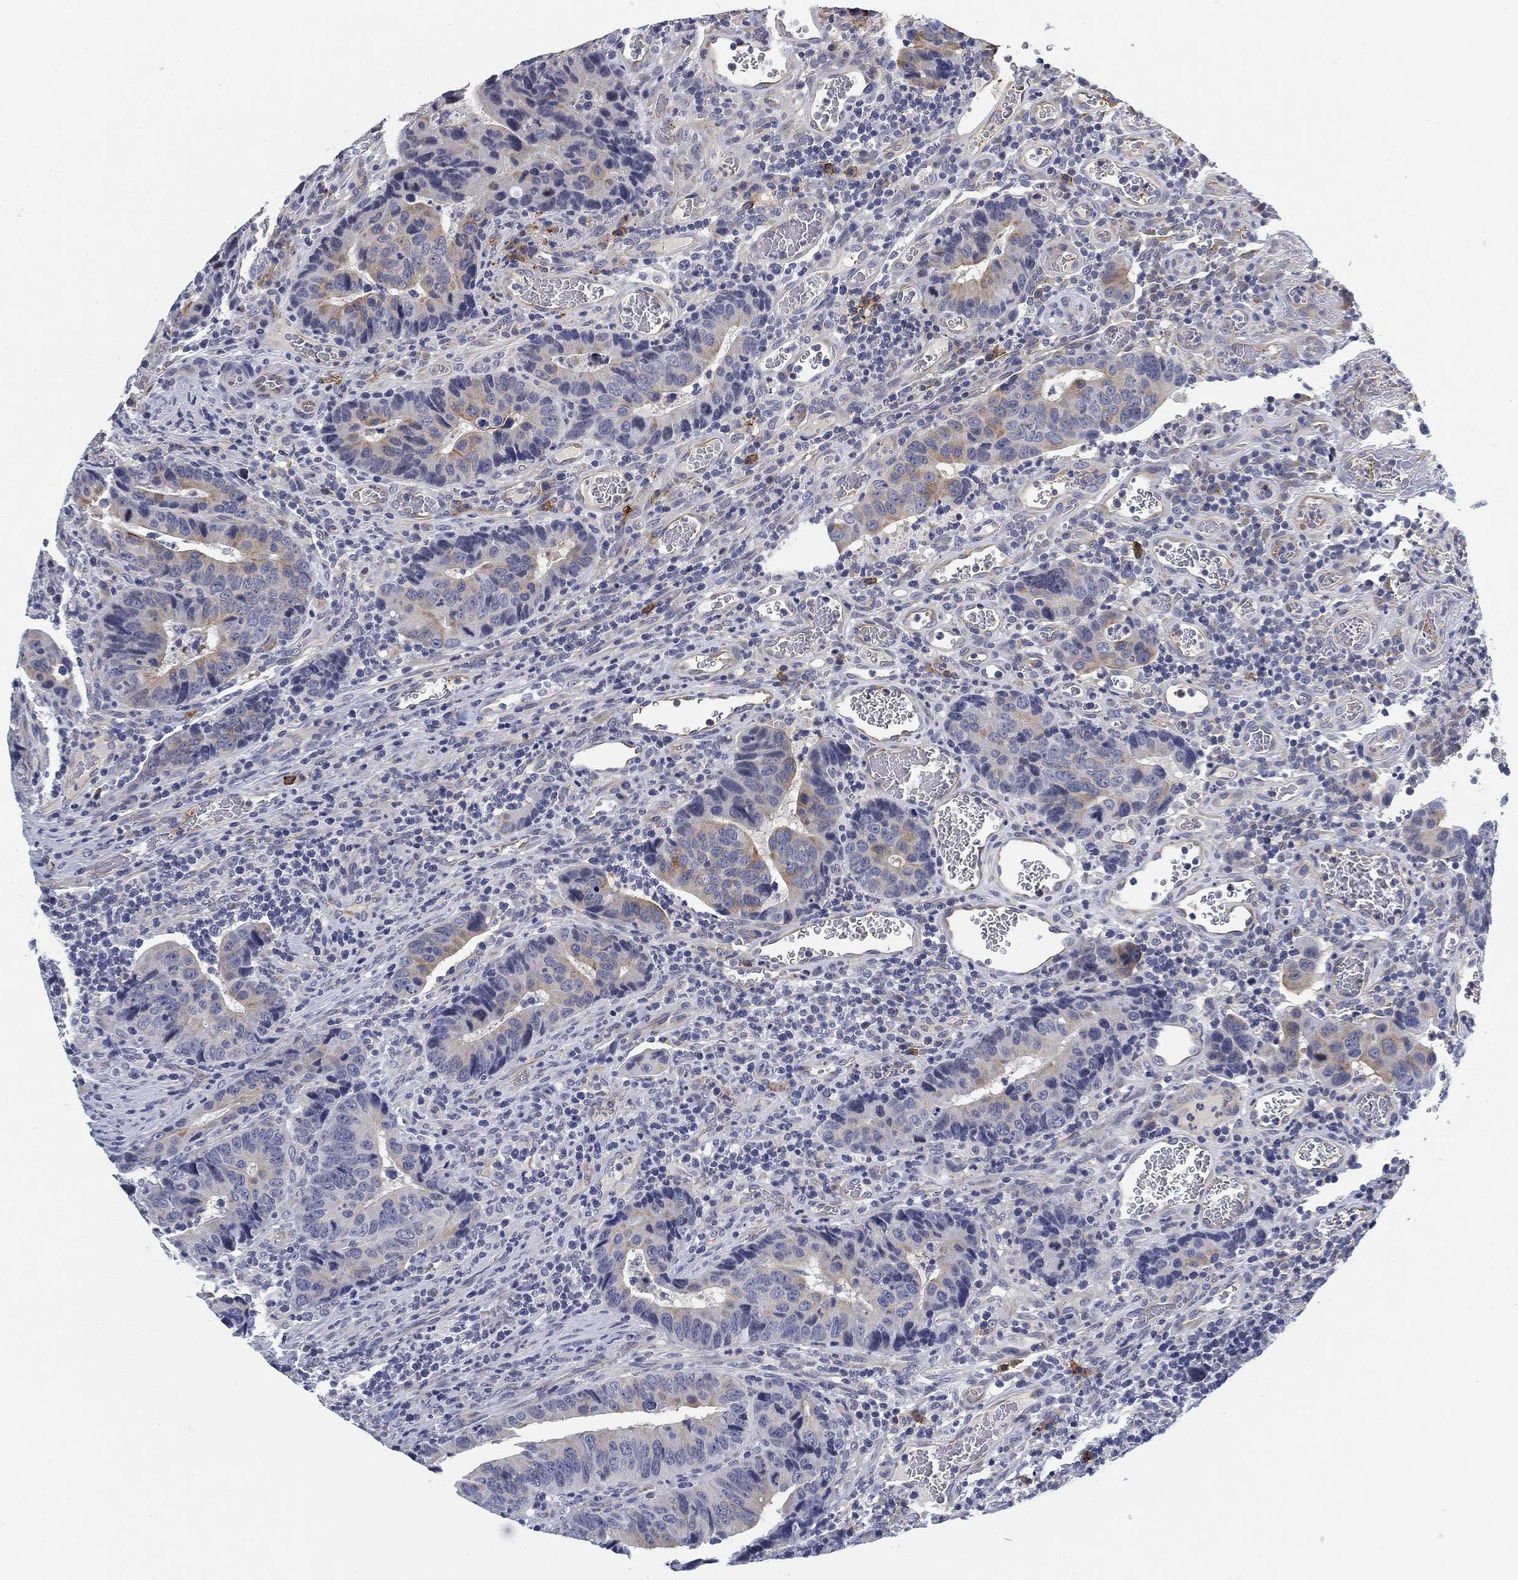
{"staining": {"intensity": "weak", "quantity": "<25%", "location": "cytoplasmic/membranous"}, "tissue": "colorectal cancer", "cell_type": "Tumor cells", "image_type": "cancer", "snomed": [{"axis": "morphology", "description": "Adenocarcinoma, NOS"}, {"axis": "topography", "description": "Colon"}], "caption": "A photomicrograph of human colorectal cancer is negative for staining in tumor cells. (Stains: DAB IHC with hematoxylin counter stain, Microscopy: brightfield microscopy at high magnification).", "gene": "SLC2A5", "patient": {"sex": "female", "age": 56}}